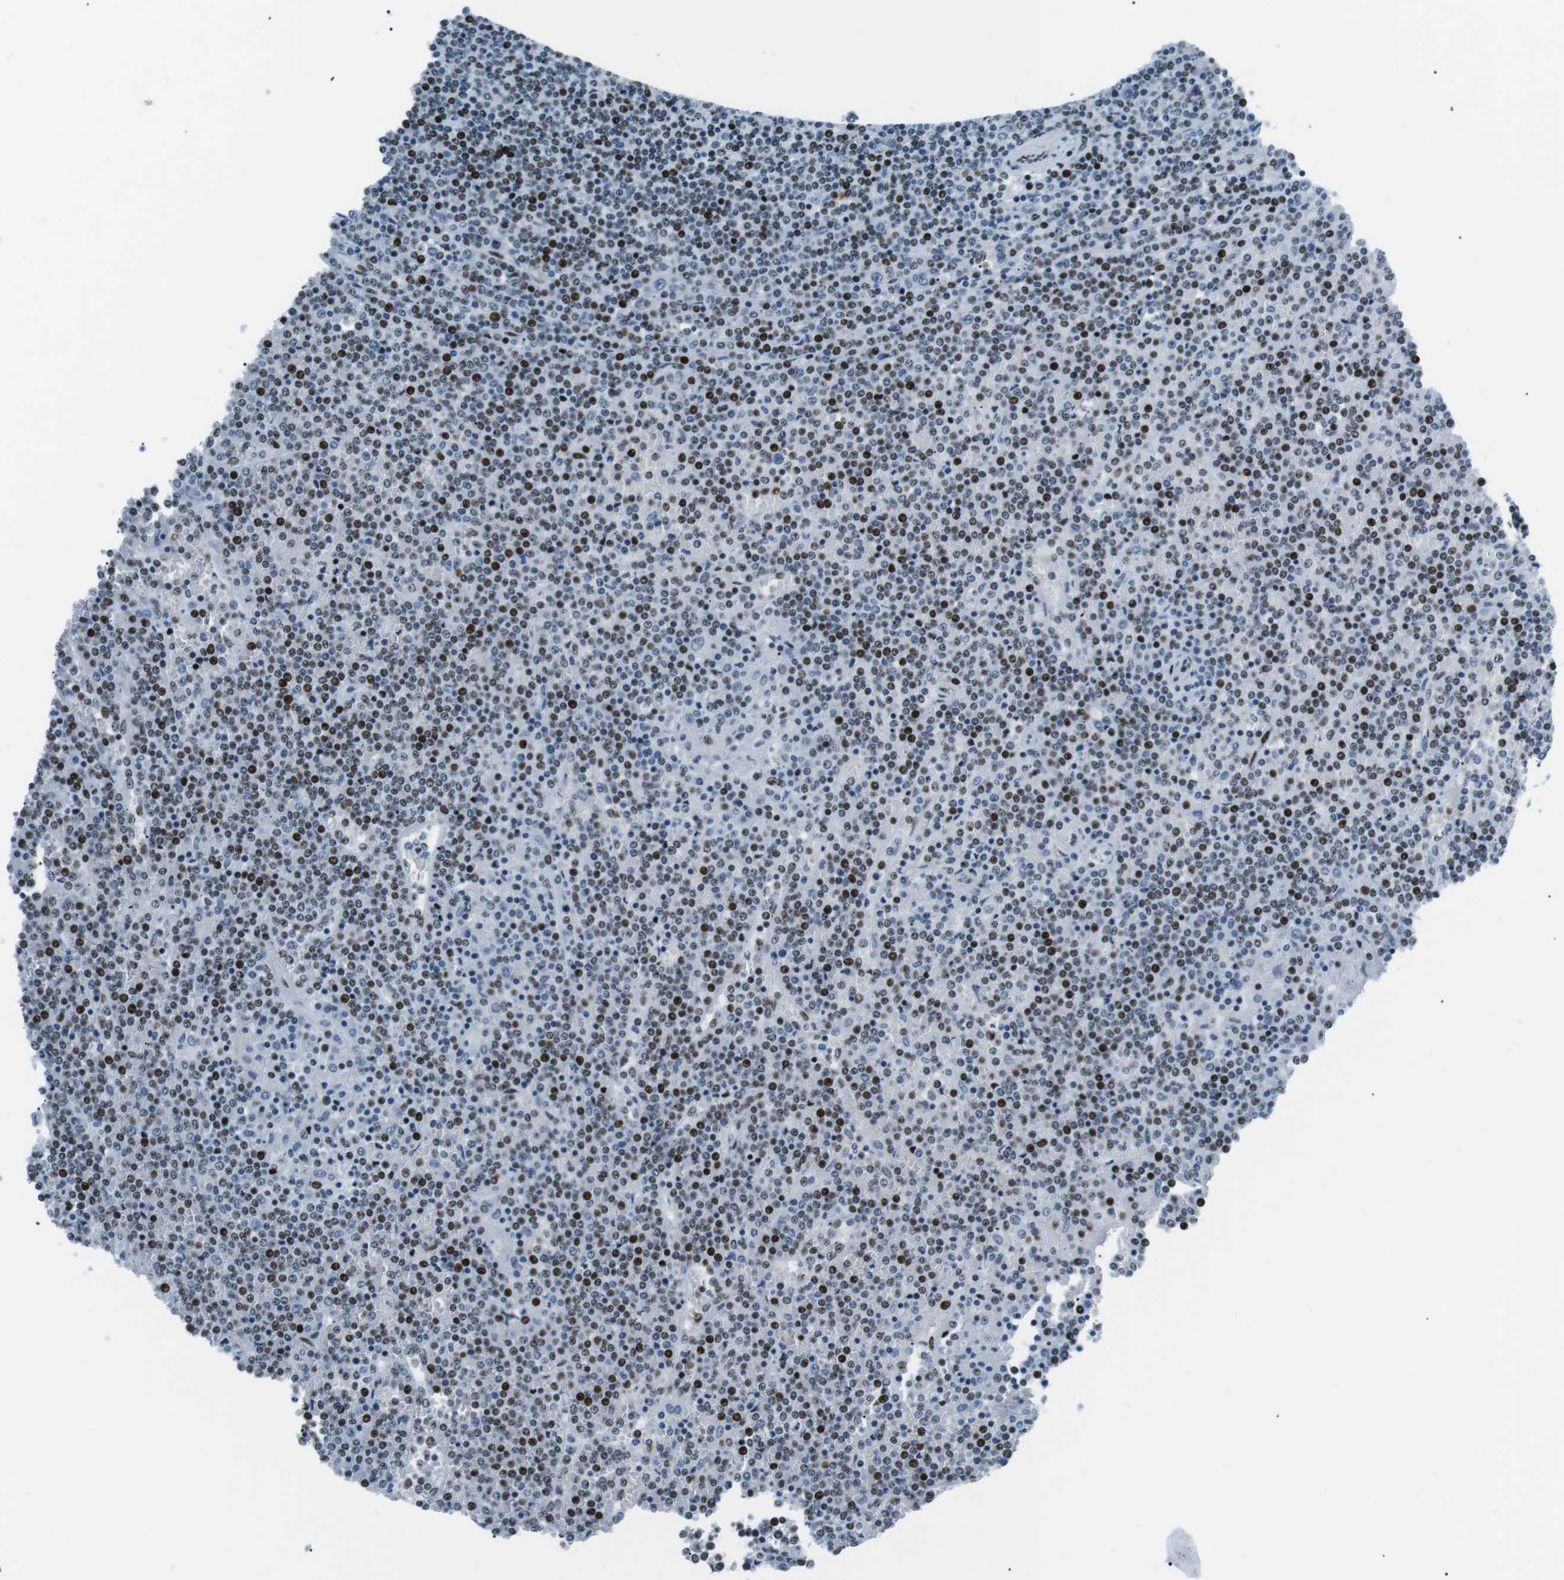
{"staining": {"intensity": "strong", "quantity": "25%-75%", "location": "nuclear"}, "tissue": "lymphoma", "cell_type": "Tumor cells", "image_type": "cancer", "snomed": [{"axis": "morphology", "description": "Malignant lymphoma, non-Hodgkin's type, Low grade"}, {"axis": "topography", "description": "Spleen"}], "caption": "Brown immunohistochemical staining in human lymphoma shows strong nuclear staining in approximately 25%-75% of tumor cells. The protein is stained brown, and the nuclei are stained in blue (DAB IHC with brightfield microscopy, high magnification).", "gene": "PML", "patient": {"sex": "female", "age": 19}}